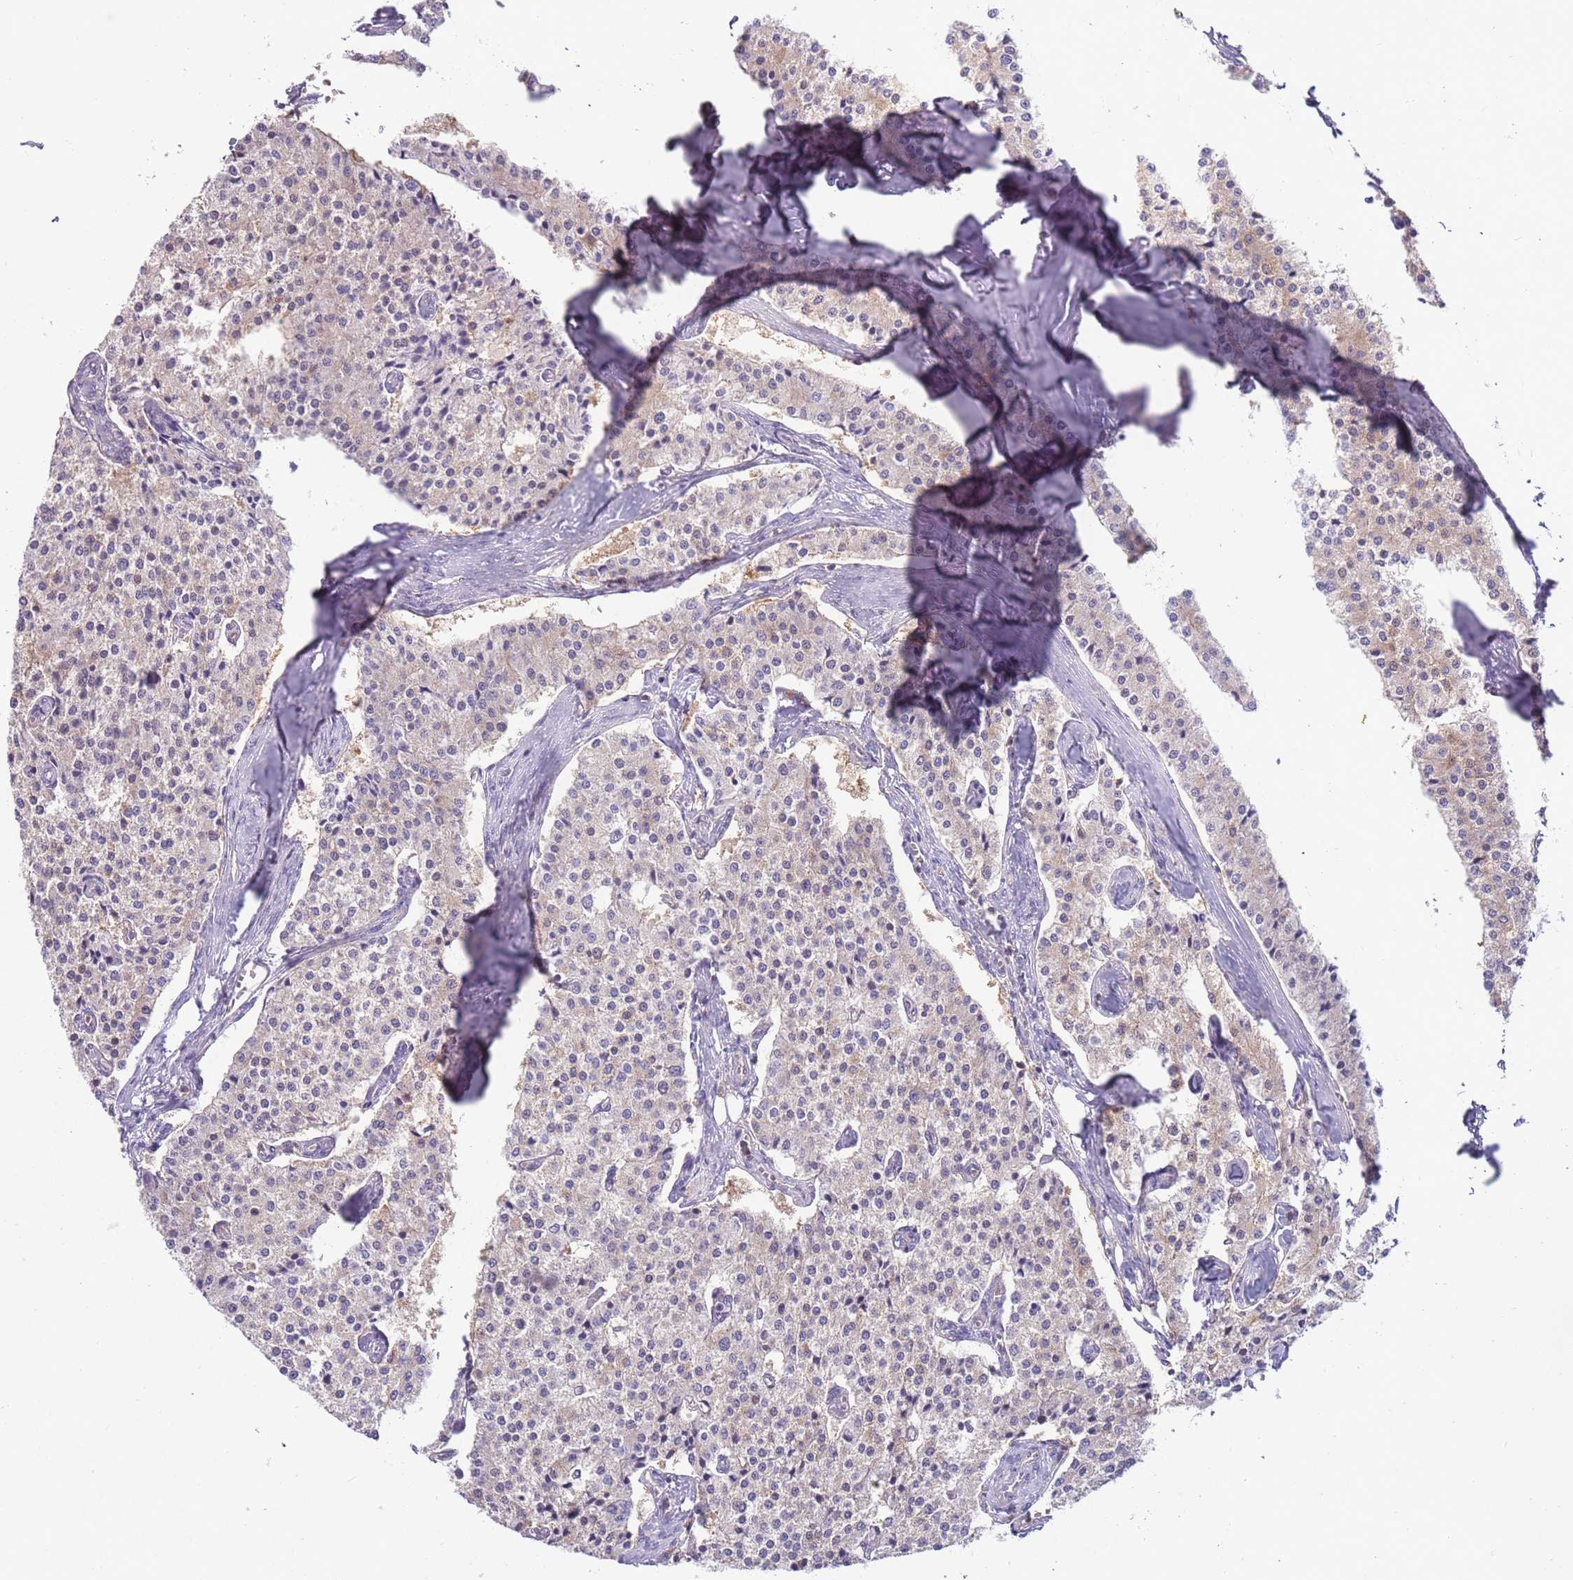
{"staining": {"intensity": "negative", "quantity": "none", "location": "none"}, "tissue": "carcinoid", "cell_type": "Tumor cells", "image_type": "cancer", "snomed": [{"axis": "morphology", "description": "Carcinoid, malignant, NOS"}, {"axis": "topography", "description": "Colon"}], "caption": "Carcinoid (malignant) was stained to show a protein in brown. There is no significant staining in tumor cells.", "gene": "ARHGAP5", "patient": {"sex": "female", "age": 52}}